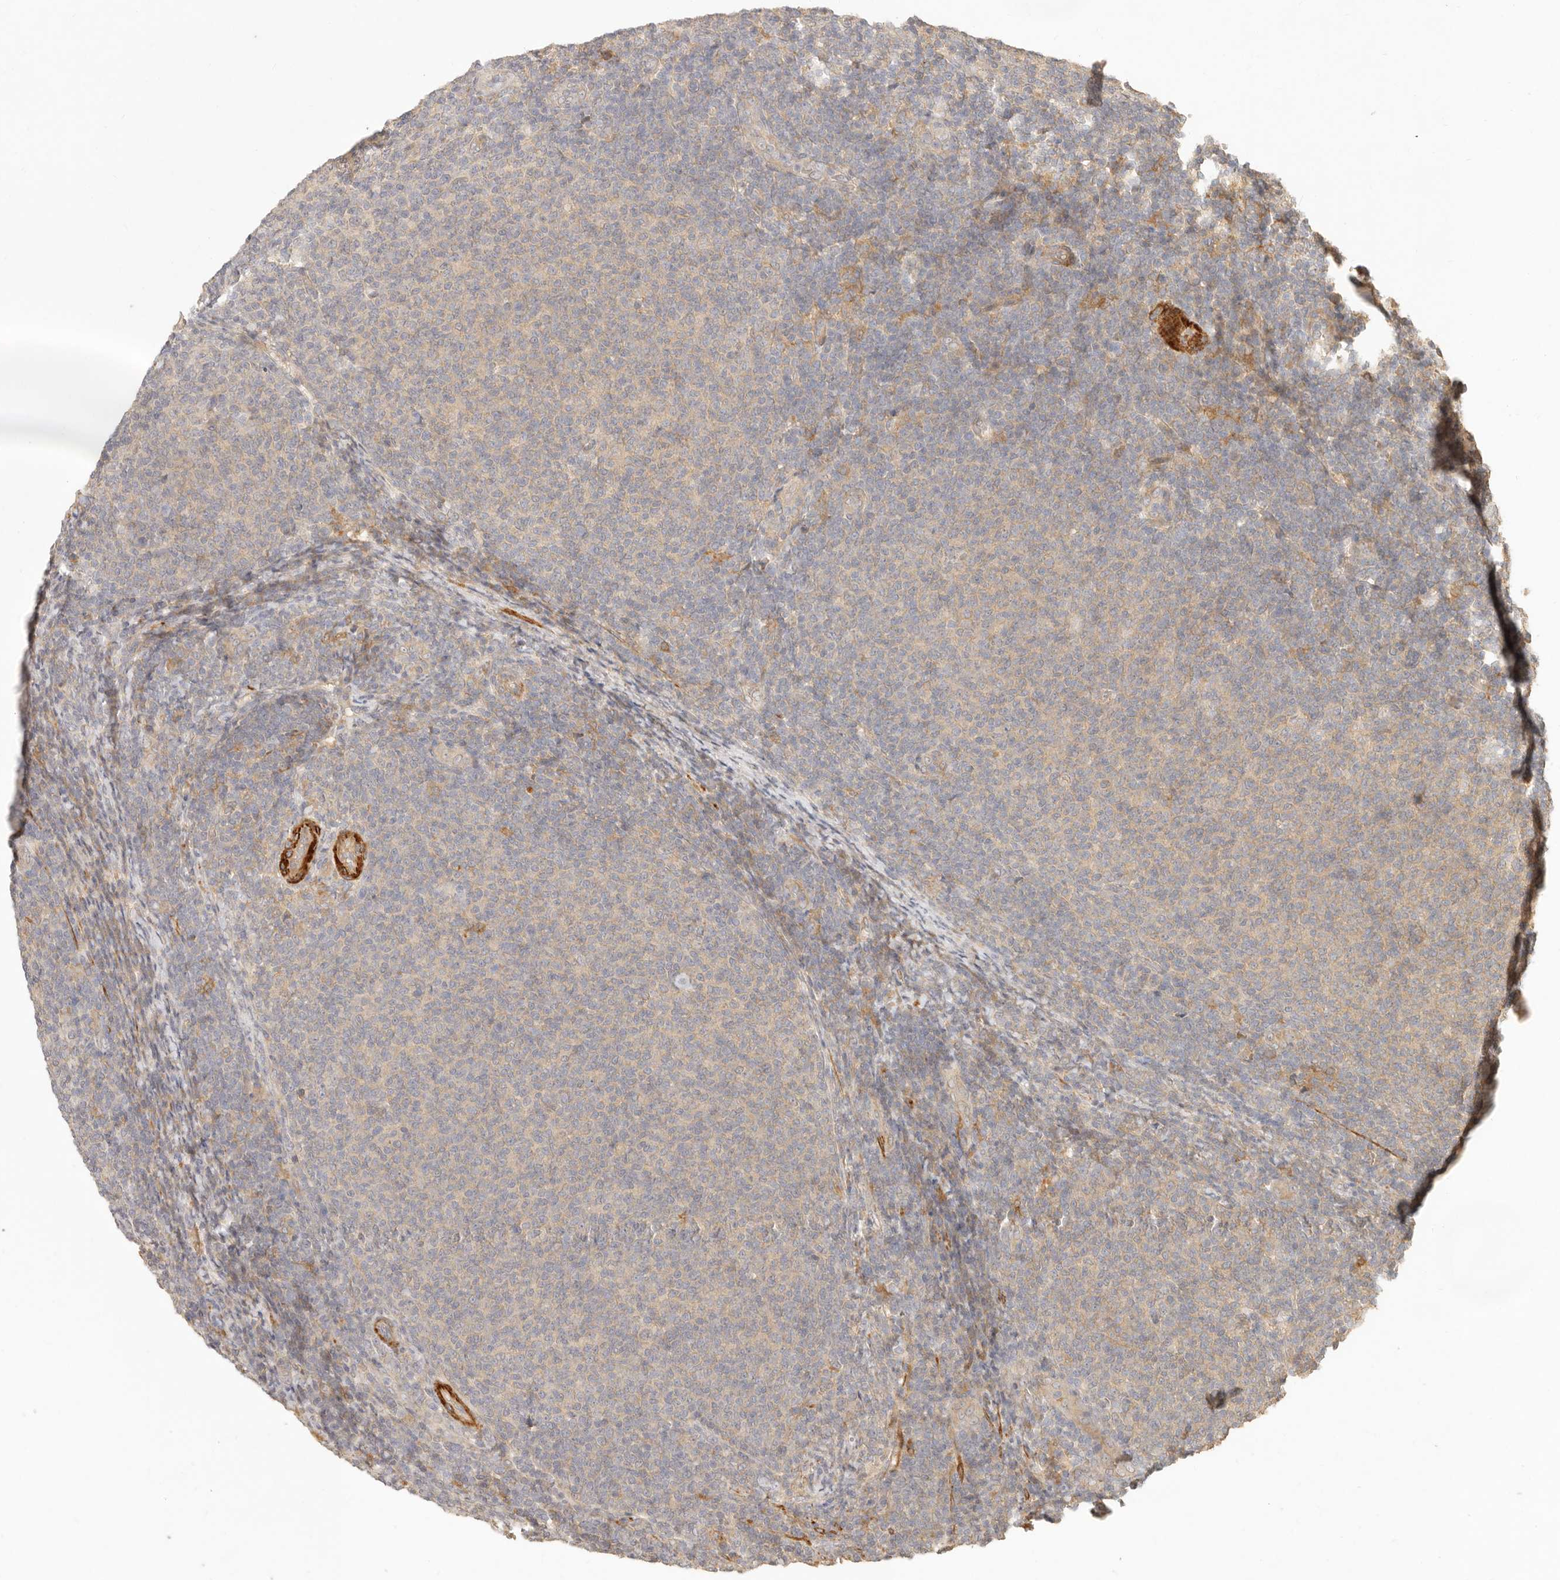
{"staining": {"intensity": "negative", "quantity": "none", "location": "none"}, "tissue": "lymphoma", "cell_type": "Tumor cells", "image_type": "cancer", "snomed": [{"axis": "morphology", "description": "Malignant lymphoma, non-Hodgkin's type, Low grade"}, {"axis": "topography", "description": "Lymph node"}], "caption": "Malignant lymphoma, non-Hodgkin's type (low-grade) was stained to show a protein in brown. There is no significant expression in tumor cells. (DAB IHC with hematoxylin counter stain).", "gene": "VIPR1", "patient": {"sex": "male", "age": 66}}